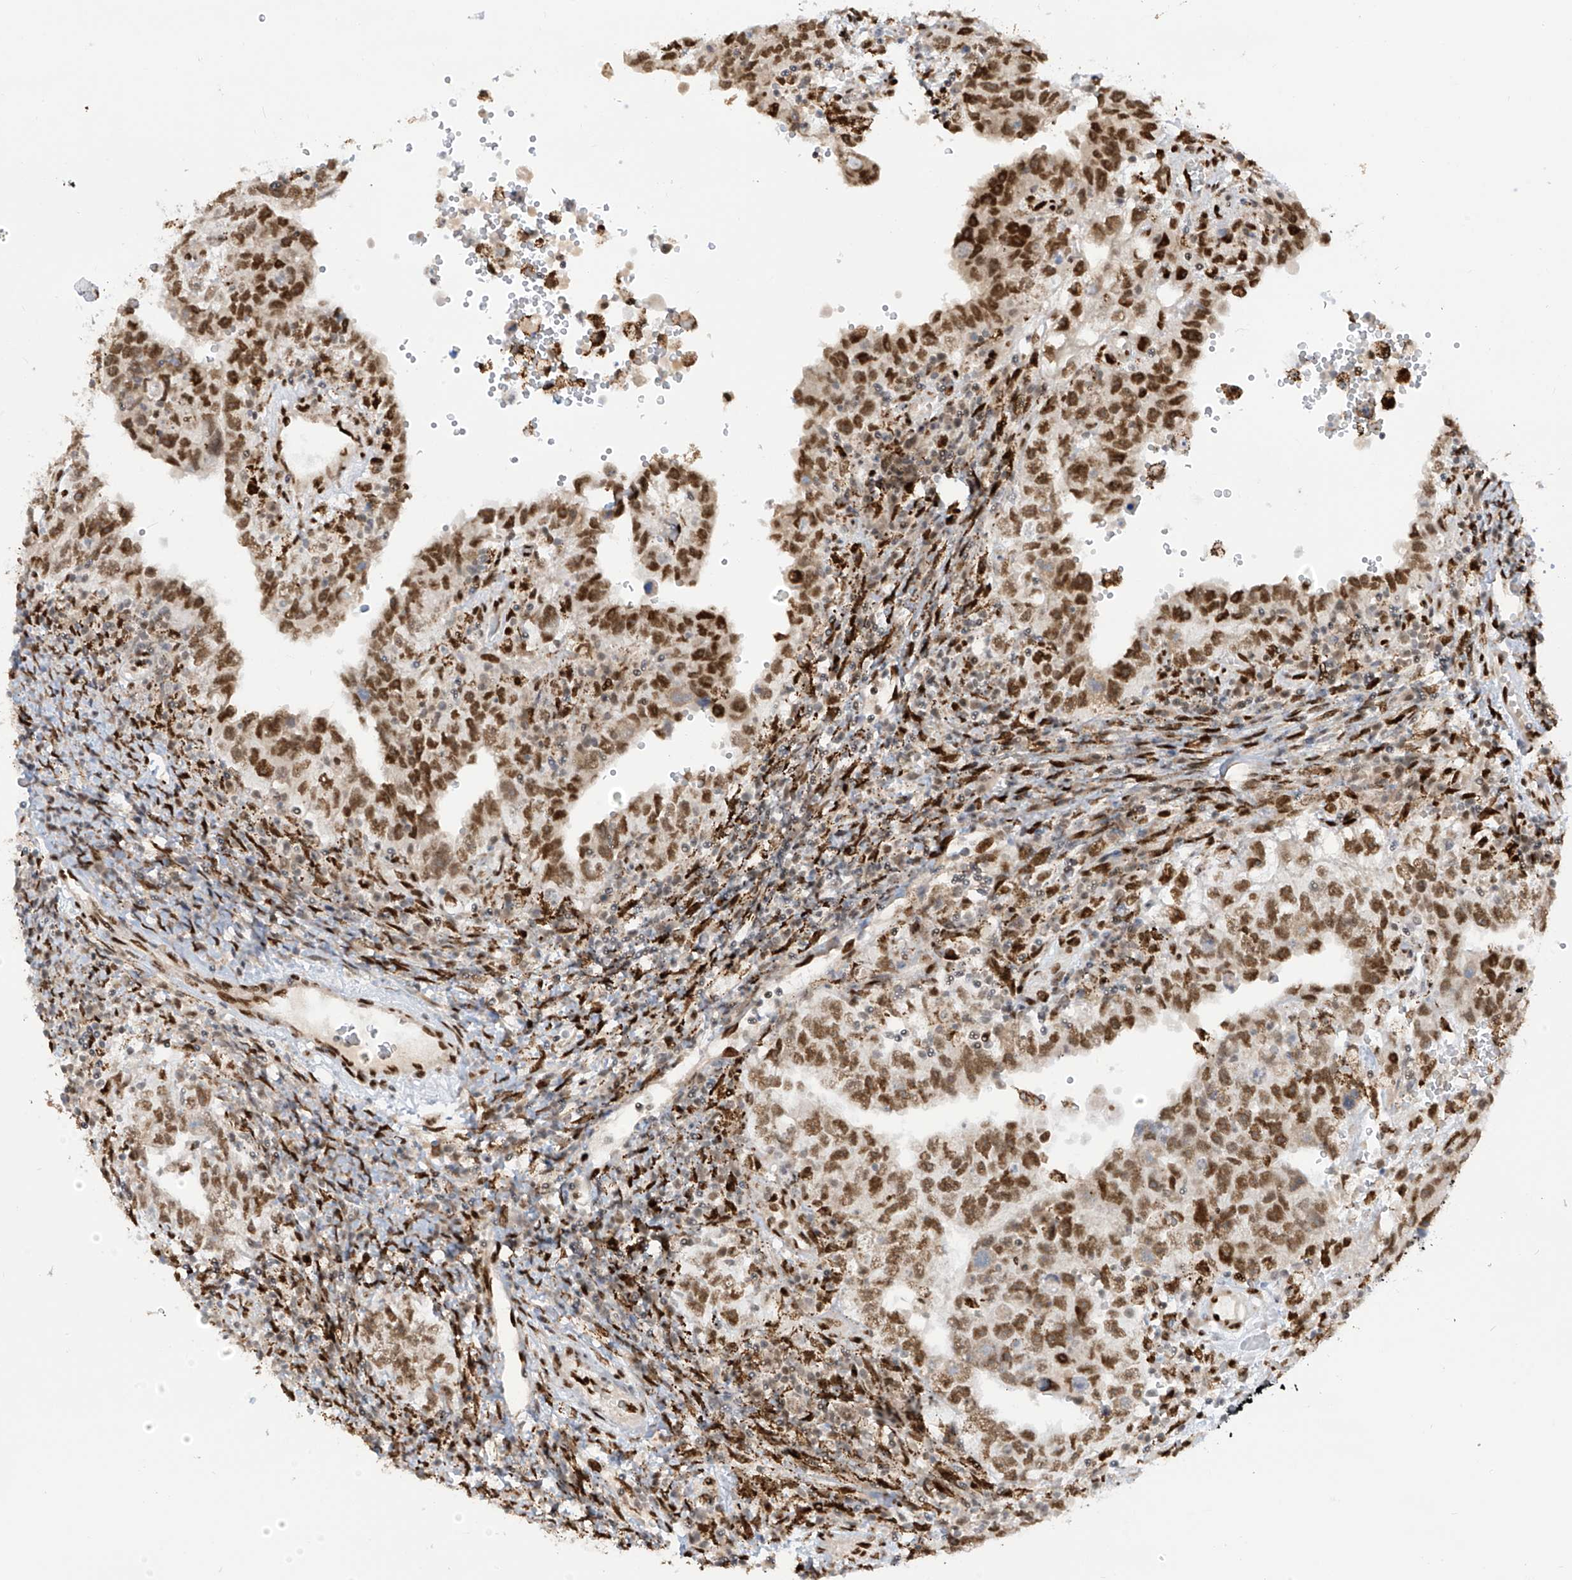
{"staining": {"intensity": "strong", "quantity": ">75%", "location": "nuclear"}, "tissue": "testis cancer", "cell_type": "Tumor cells", "image_type": "cancer", "snomed": [{"axis": "morphology", "description": "Carcinoma, Embryonal, NOS"}, {"axis": "topography", "description": "Testis"}], "caption": "IHC histopathology image of neoplastic tissue: embryonal carcinoma (testis) stained using IHC shows high levels of strong protein expression localized specifically in the nuclear of tumor cells, appearing as a nuclear brown color.", "gene": "PM20D2", "patient": {"sex": "male", "age": 26}}